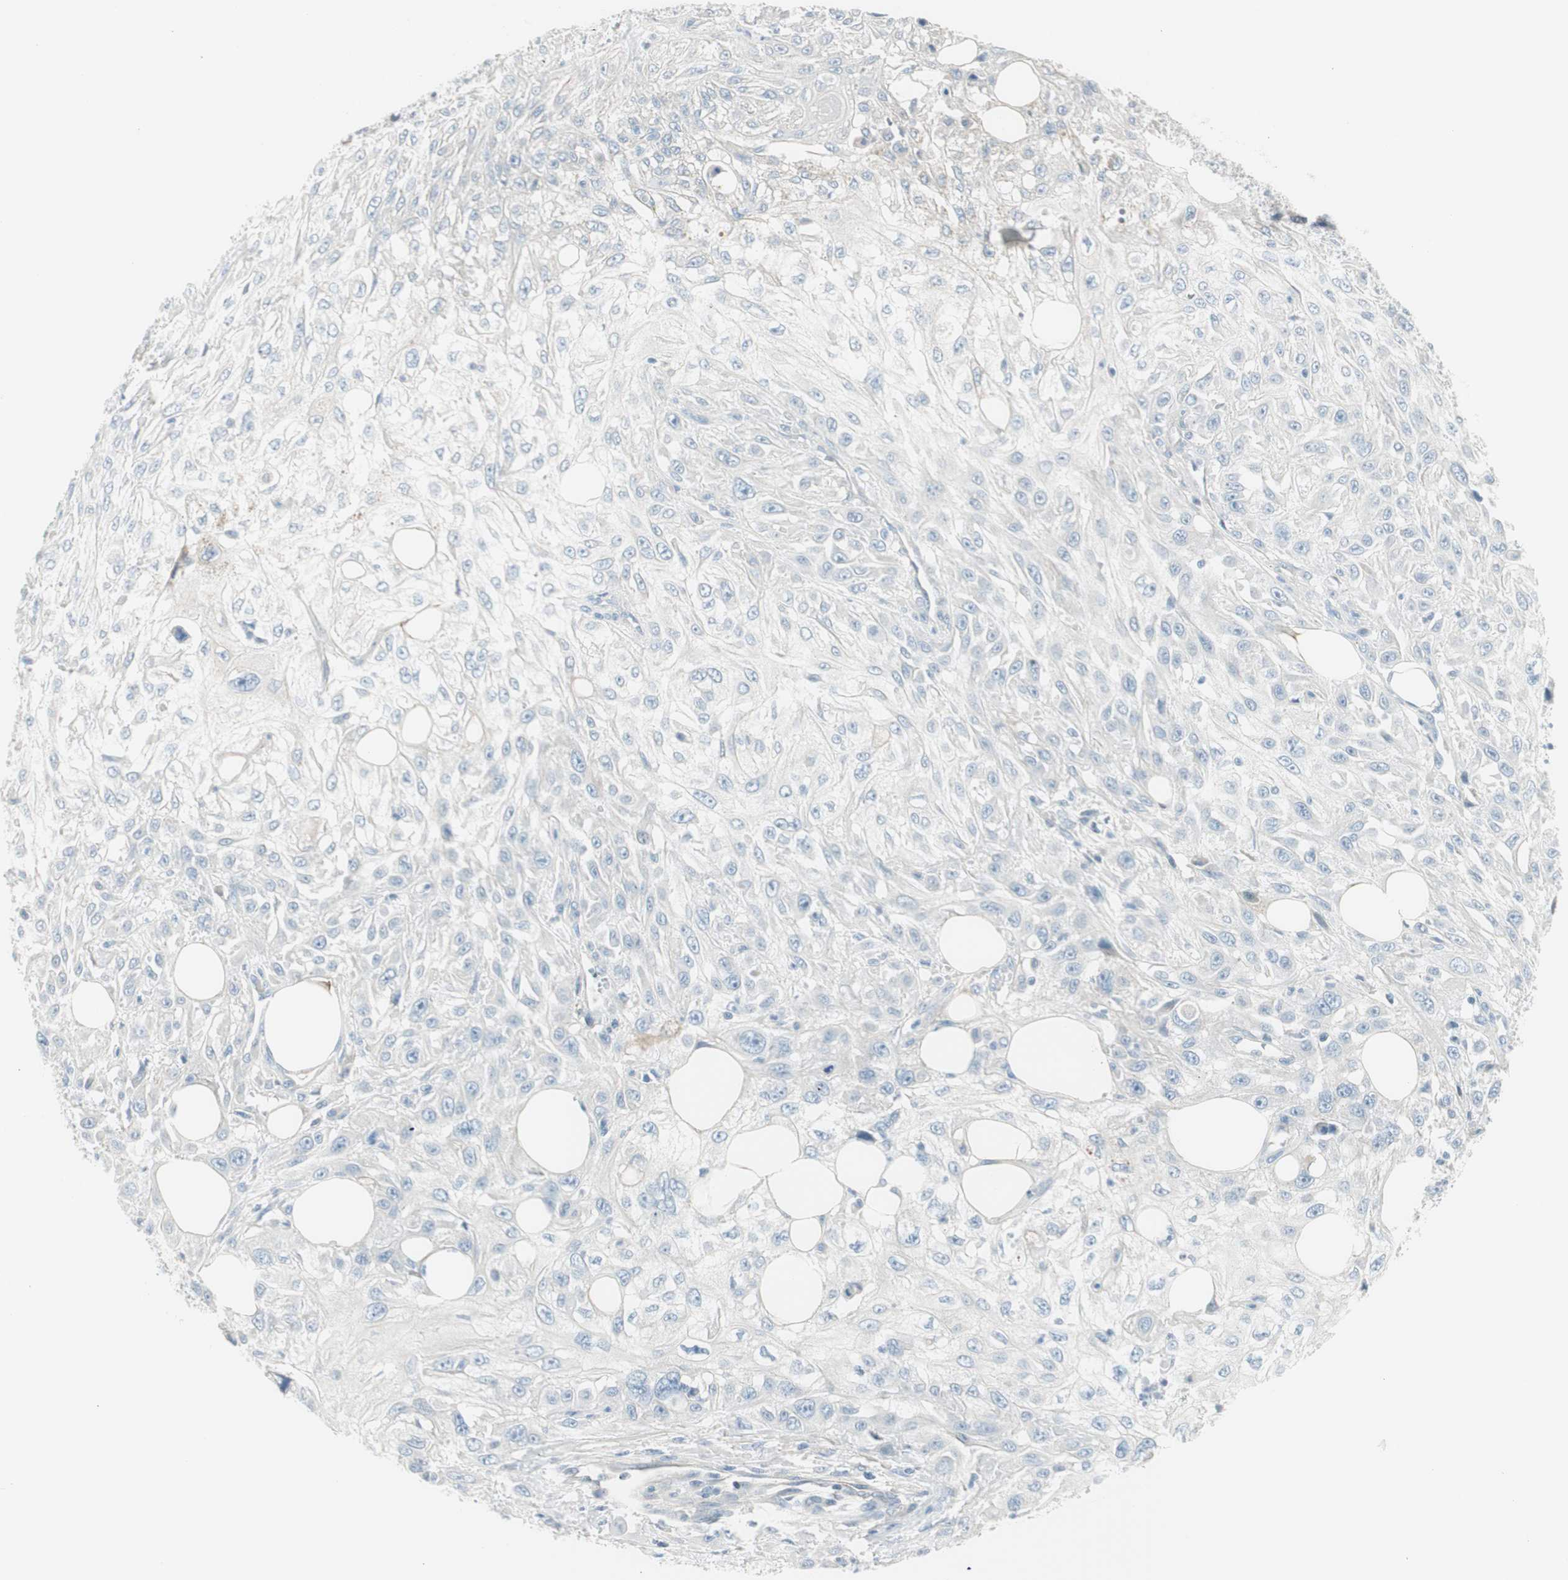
{"staining": {"intensity": "negative", "quantity": "none", "location": "none"}, "tissue": "skin cancer", "cell_type": "Tumor cells", "image_type": "cancer", "snomed": [{"axis": "morphology", "description": "Squamous cell carcinoma, NOS"}, {"axis": "topography", "description": "Skin"}], "caption": "There is no significant expression in tumor cells of skin cancer.", "gene": "CACNA2D1", "patient": {"sex": "male", "age": 75}}